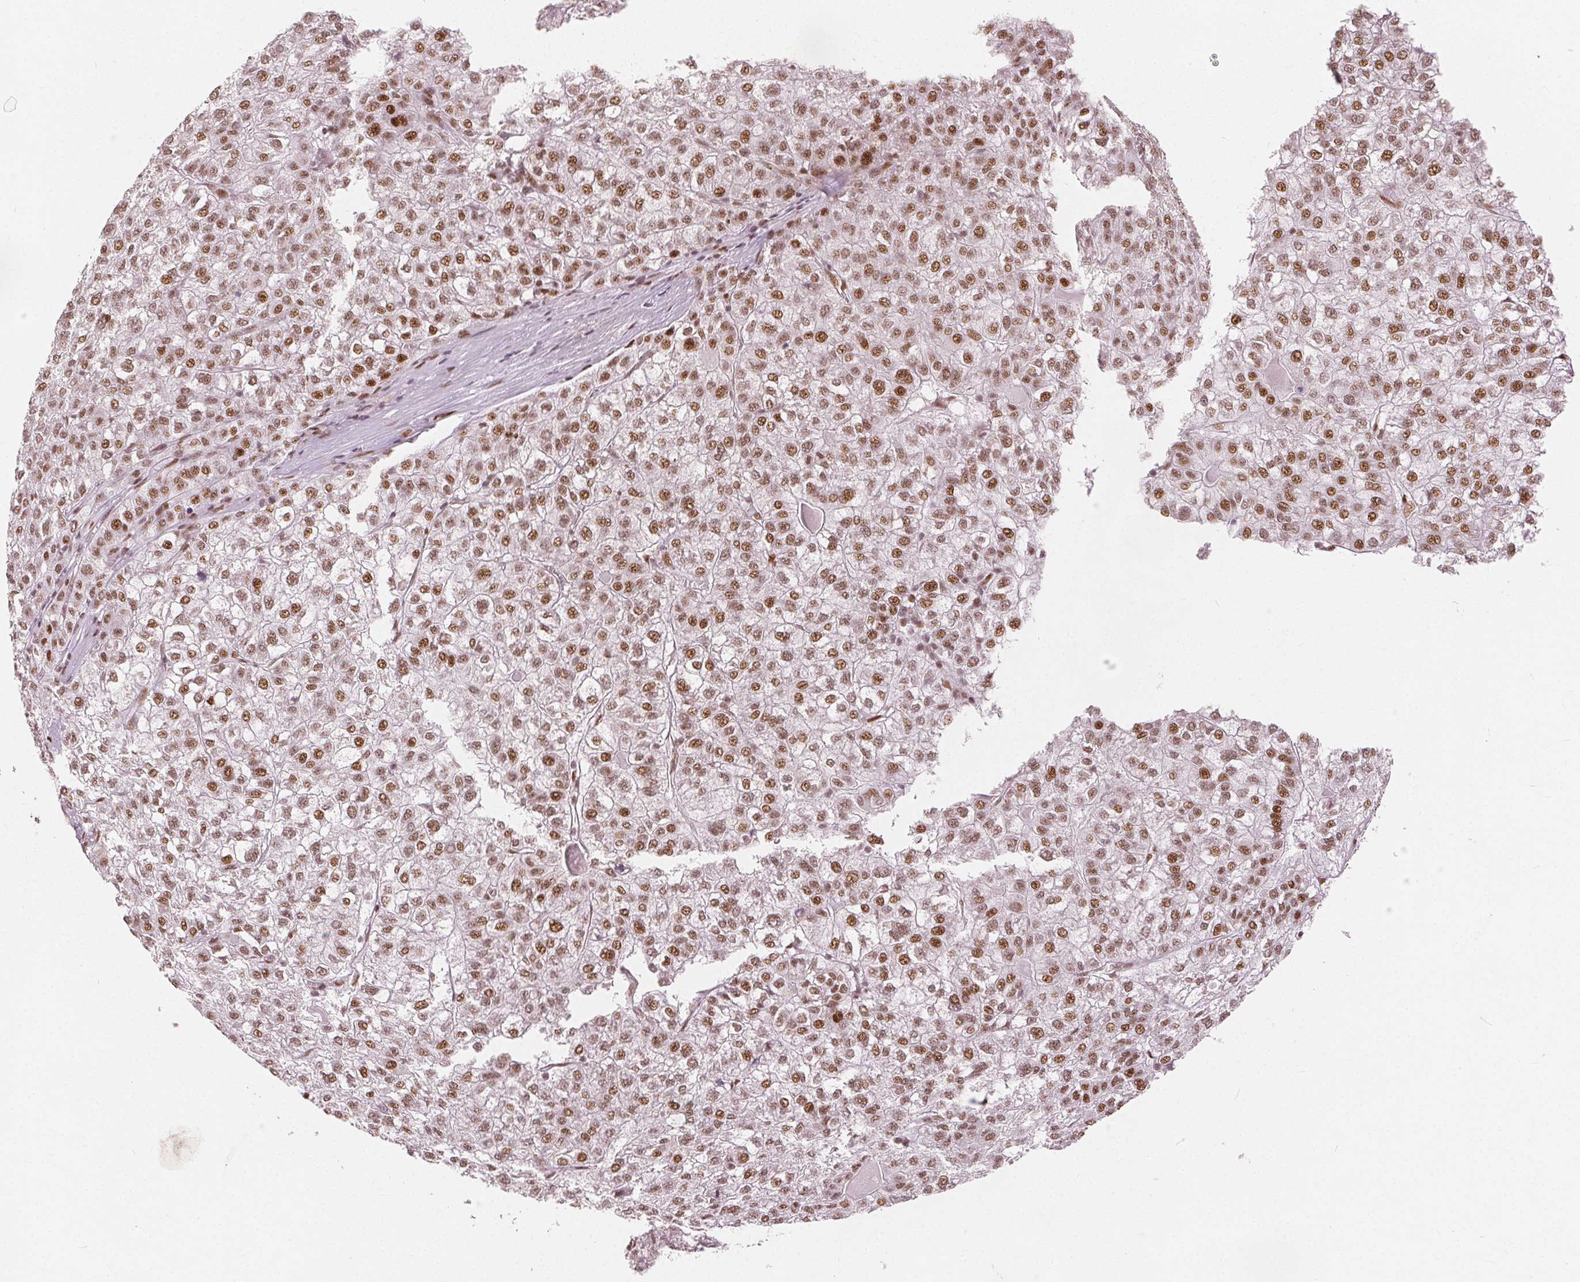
{"staining": {"intensity": "moderate", "quantity": ">75%", "location": "nuclear"}, "tissue": "liver cancer", "cell_type": "Tumor cells", "image_type": "cancer", "snomed": [{"axis": "morphology", "description": "Carcinoma, Hepatocellular, NOS"}, {"axis": "topography", "description": "Liver"}], "caption": "DAB (3,3'-diaminobenzidine) immunohistochemical staining of liver cancer displays moderate nuclear protein positivity in approximately >75% of tumor cells.", "gene": "ZNF703", "patient": {"sex": "female", "age": 43}}